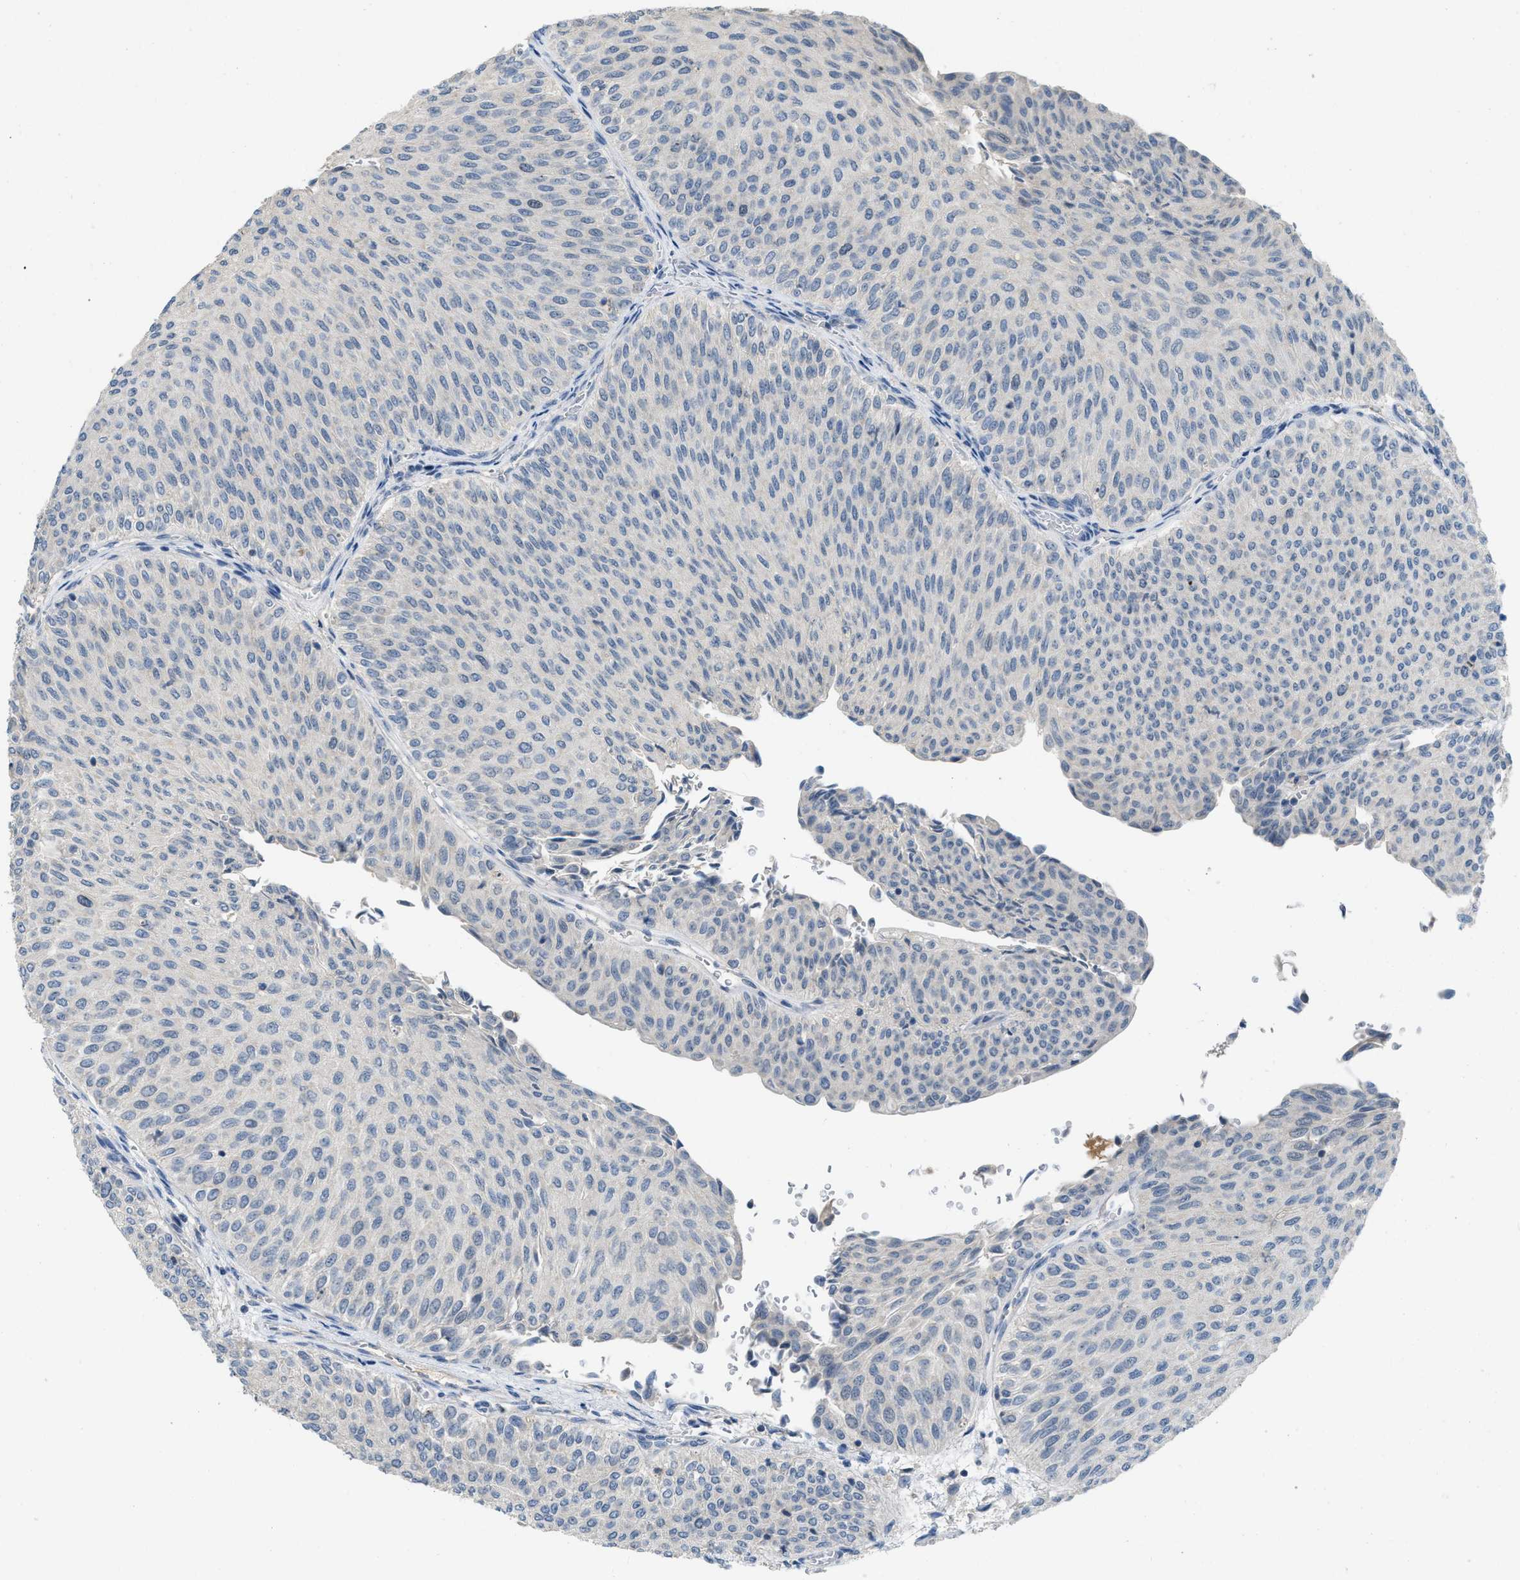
{"staining": {"intensity": "negative", "quantity": "none", "location": "none"}, "tissue": "urothelial cancer", "cell_type": "Tumor cells", "image_type": "cancer", "snomed": [{"axis": "morphology", "description": "Urothelial carcinoma, Low grade"}, {"axis": "topography", "description": "Urinary bladder"}], "caption": "This is an immunohistochemistry (IHC) histopathology image of urothelial cancer. There is no expression in tumor cells.", "gene": "MIS18A", "patient": {"sex": "male", "age": 78}}